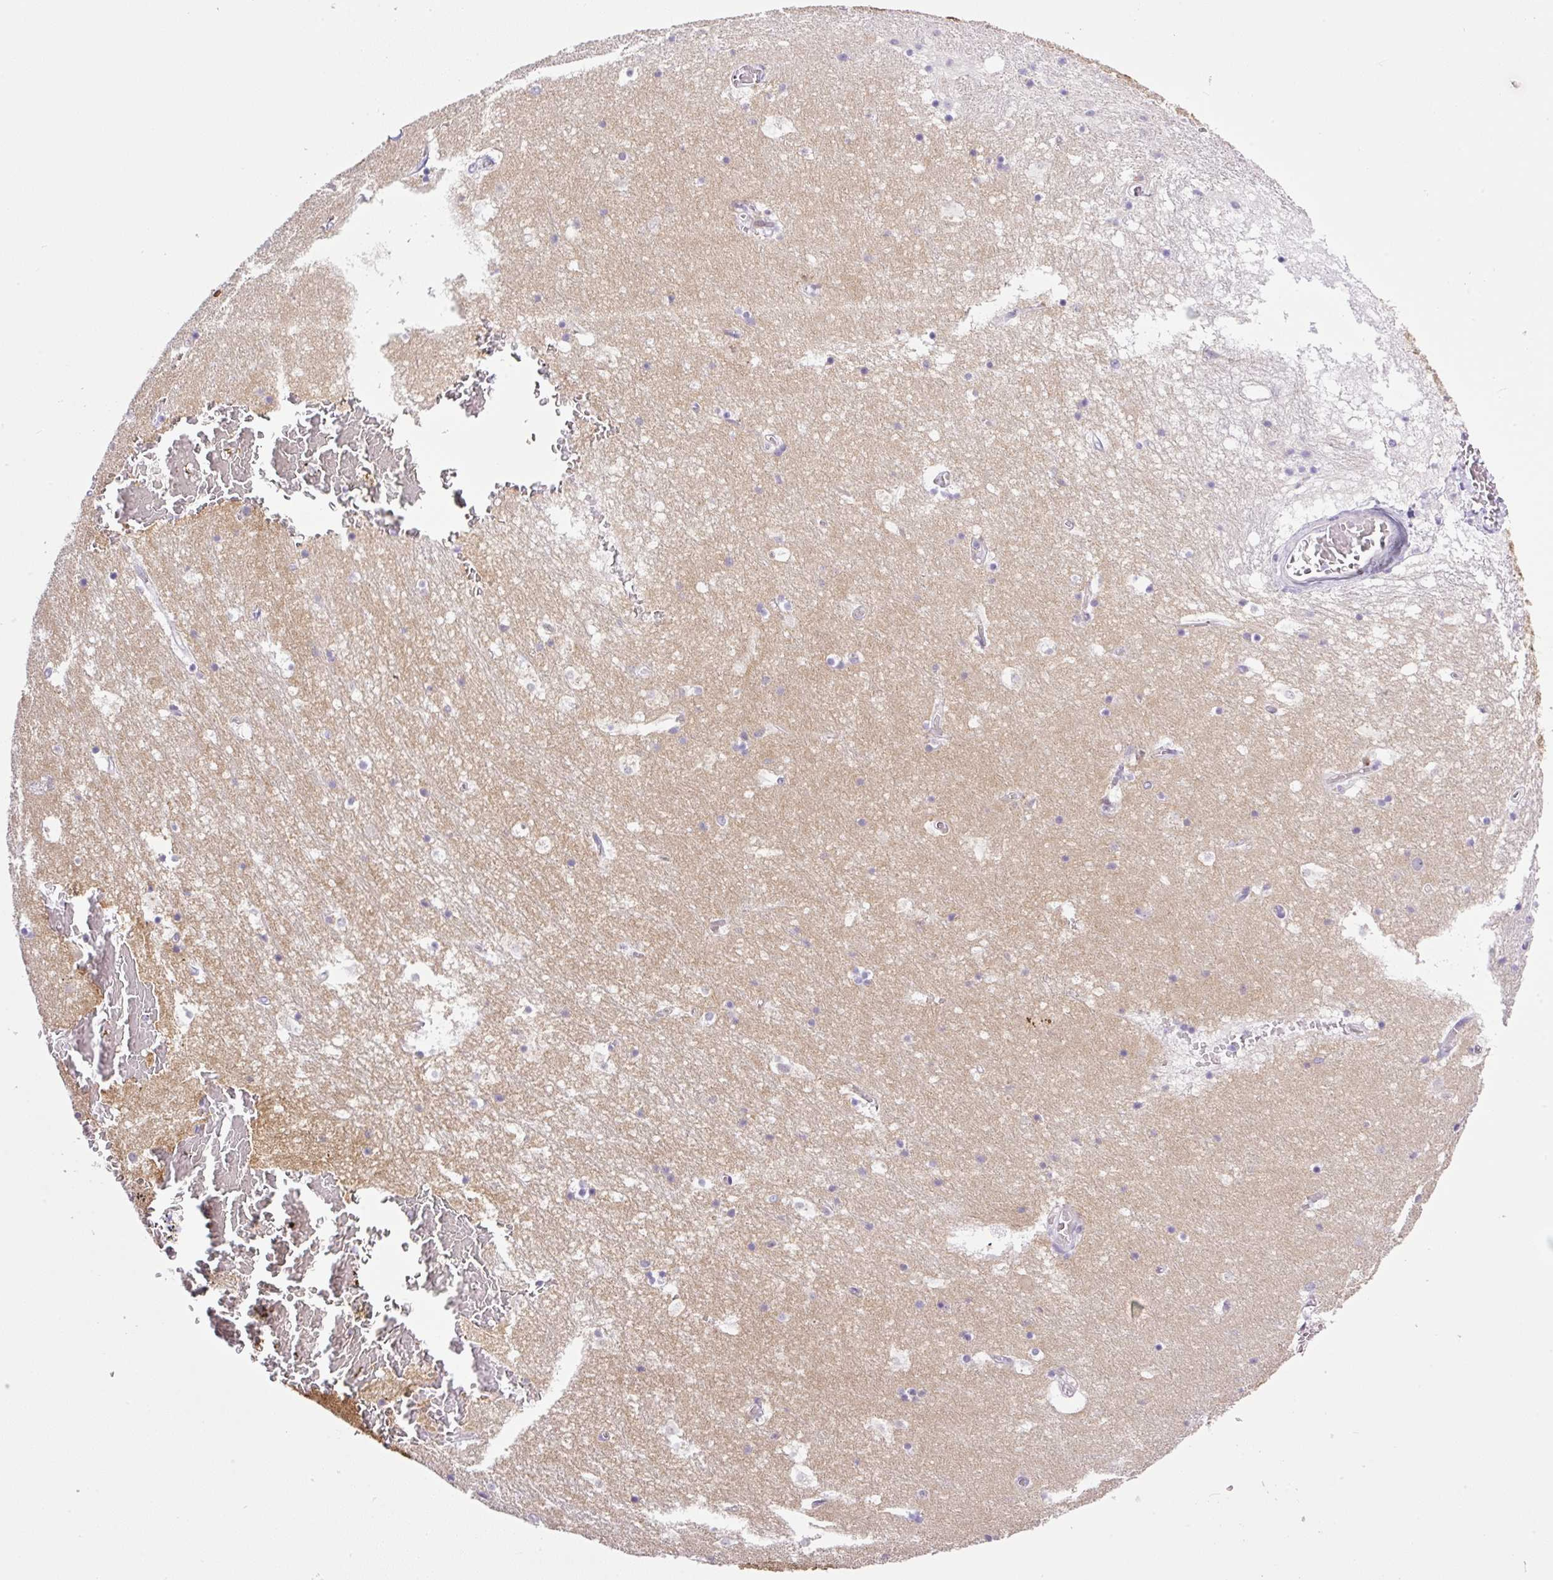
{"staining": {"intensity": "negative", "quantity": "none", "location": "none"}, "tissue": "hippocampus", "cell_type": "Glial cells", "image_type": "normal", "snomed": [{"axis": "morphology", "description": "Normal tissue, NOS"}, {"axis": "topography", "description": "Hippocampus"}], "caption": "Immunohistochemistry (IHC) histopathology image of unremarkable human hippocampus stained for a protein (brown), which shows no positivity in glial cells.", "gene": "CAMK2A", "patient": {"sex": "female", "age": 52}}